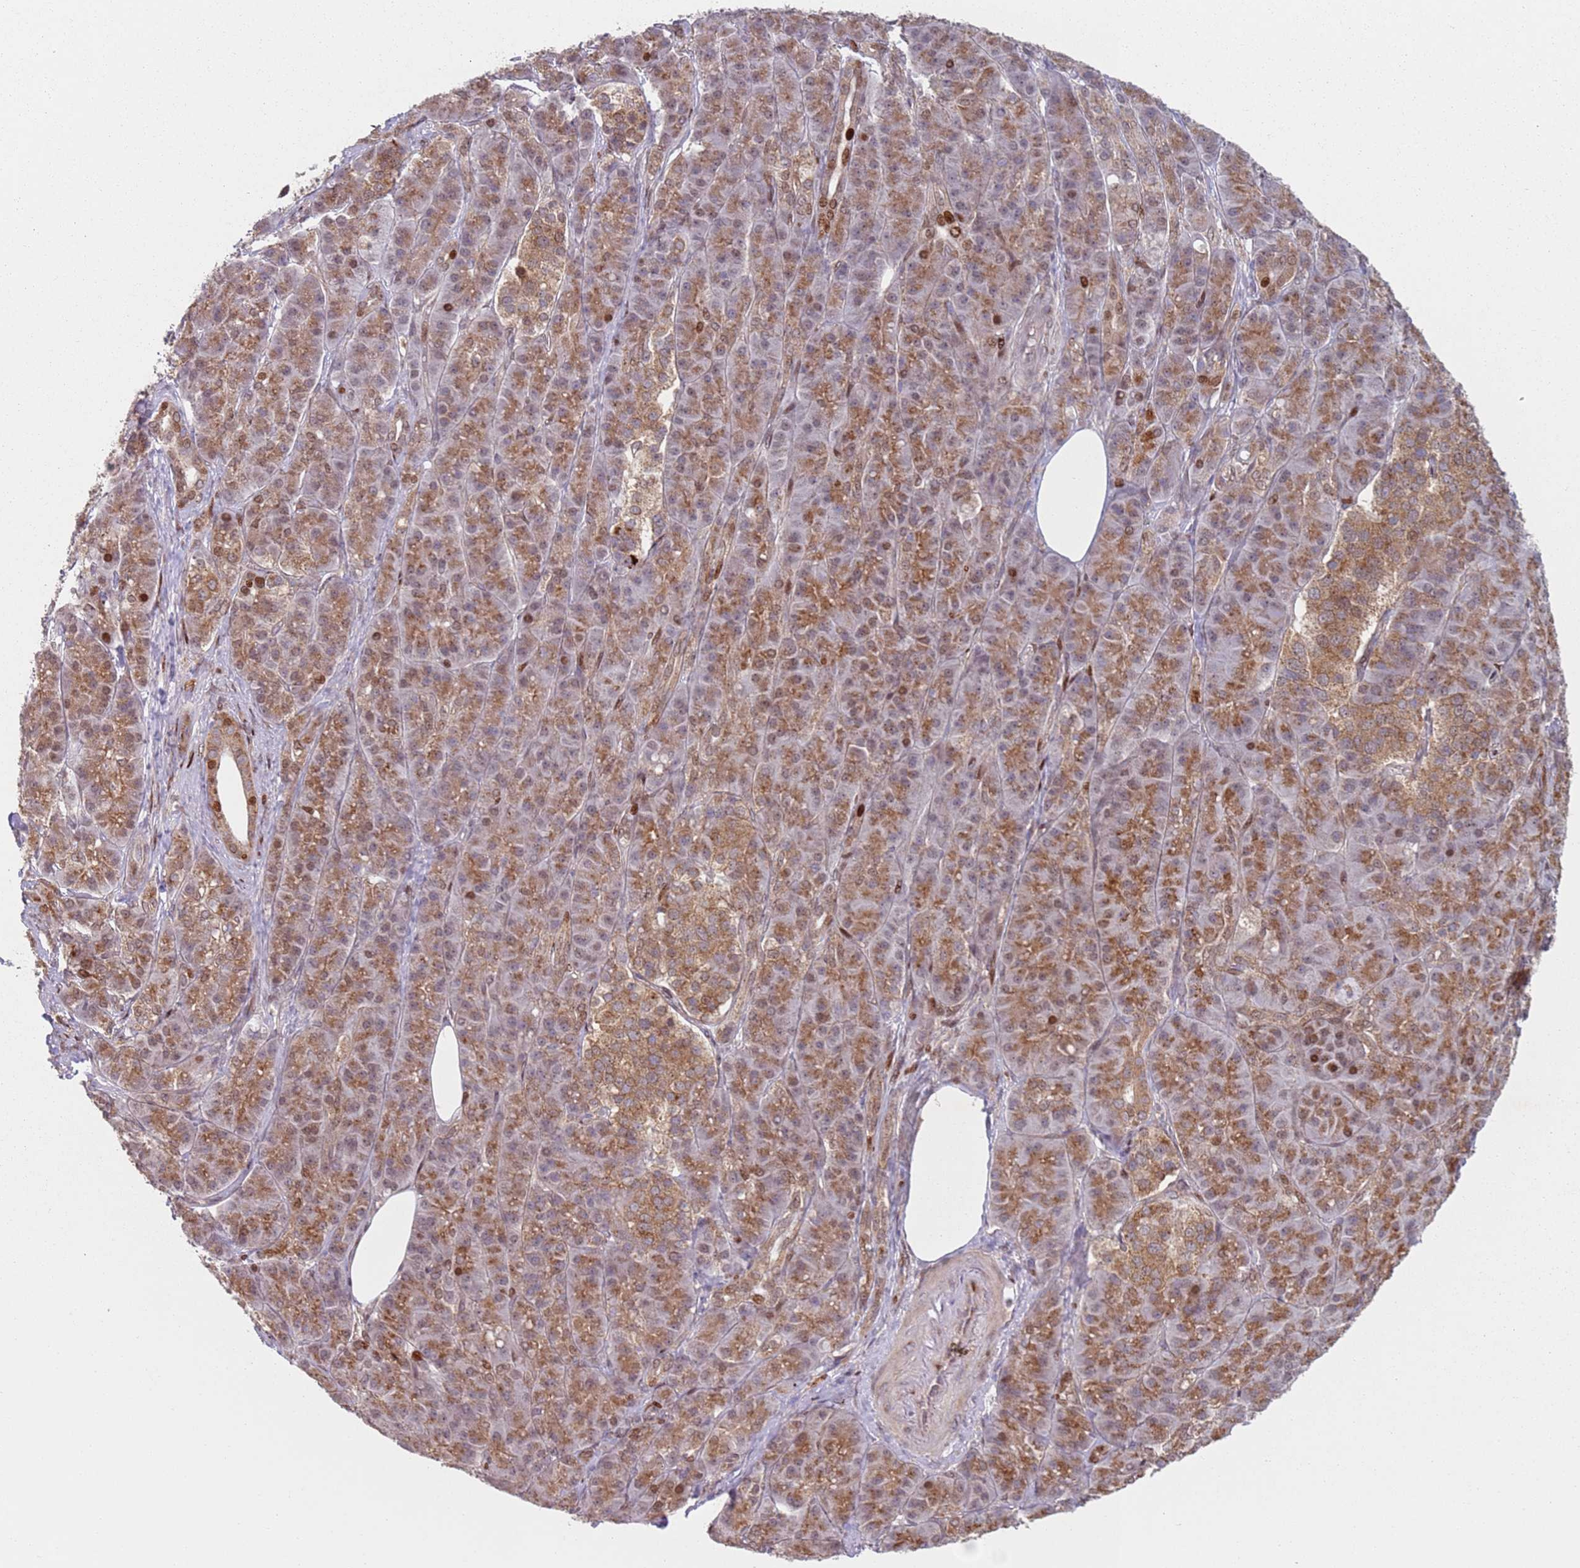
{"staining": {"intensity": "moderate", "quantity": ">75%", "location": "cytoplasmic/membranous"}, "tissue": "pancreatic cancer", "cell_type": "Tumor cells", "image_type": "cancer", "snomed": [{"axis": "morphology", "description": "Adenocarcinoma, NOS"}, {"axis": "topography", "description": "Pancreas"}], "caption": "Tumor cells demonstrate medium levels of moderate cytoplasmic/membranous staining in about >75% of cells in adenocarcinoma (pancreatic).", "gene": "HNRNPLL", "patient": {"sex": "male", "age": 57}}